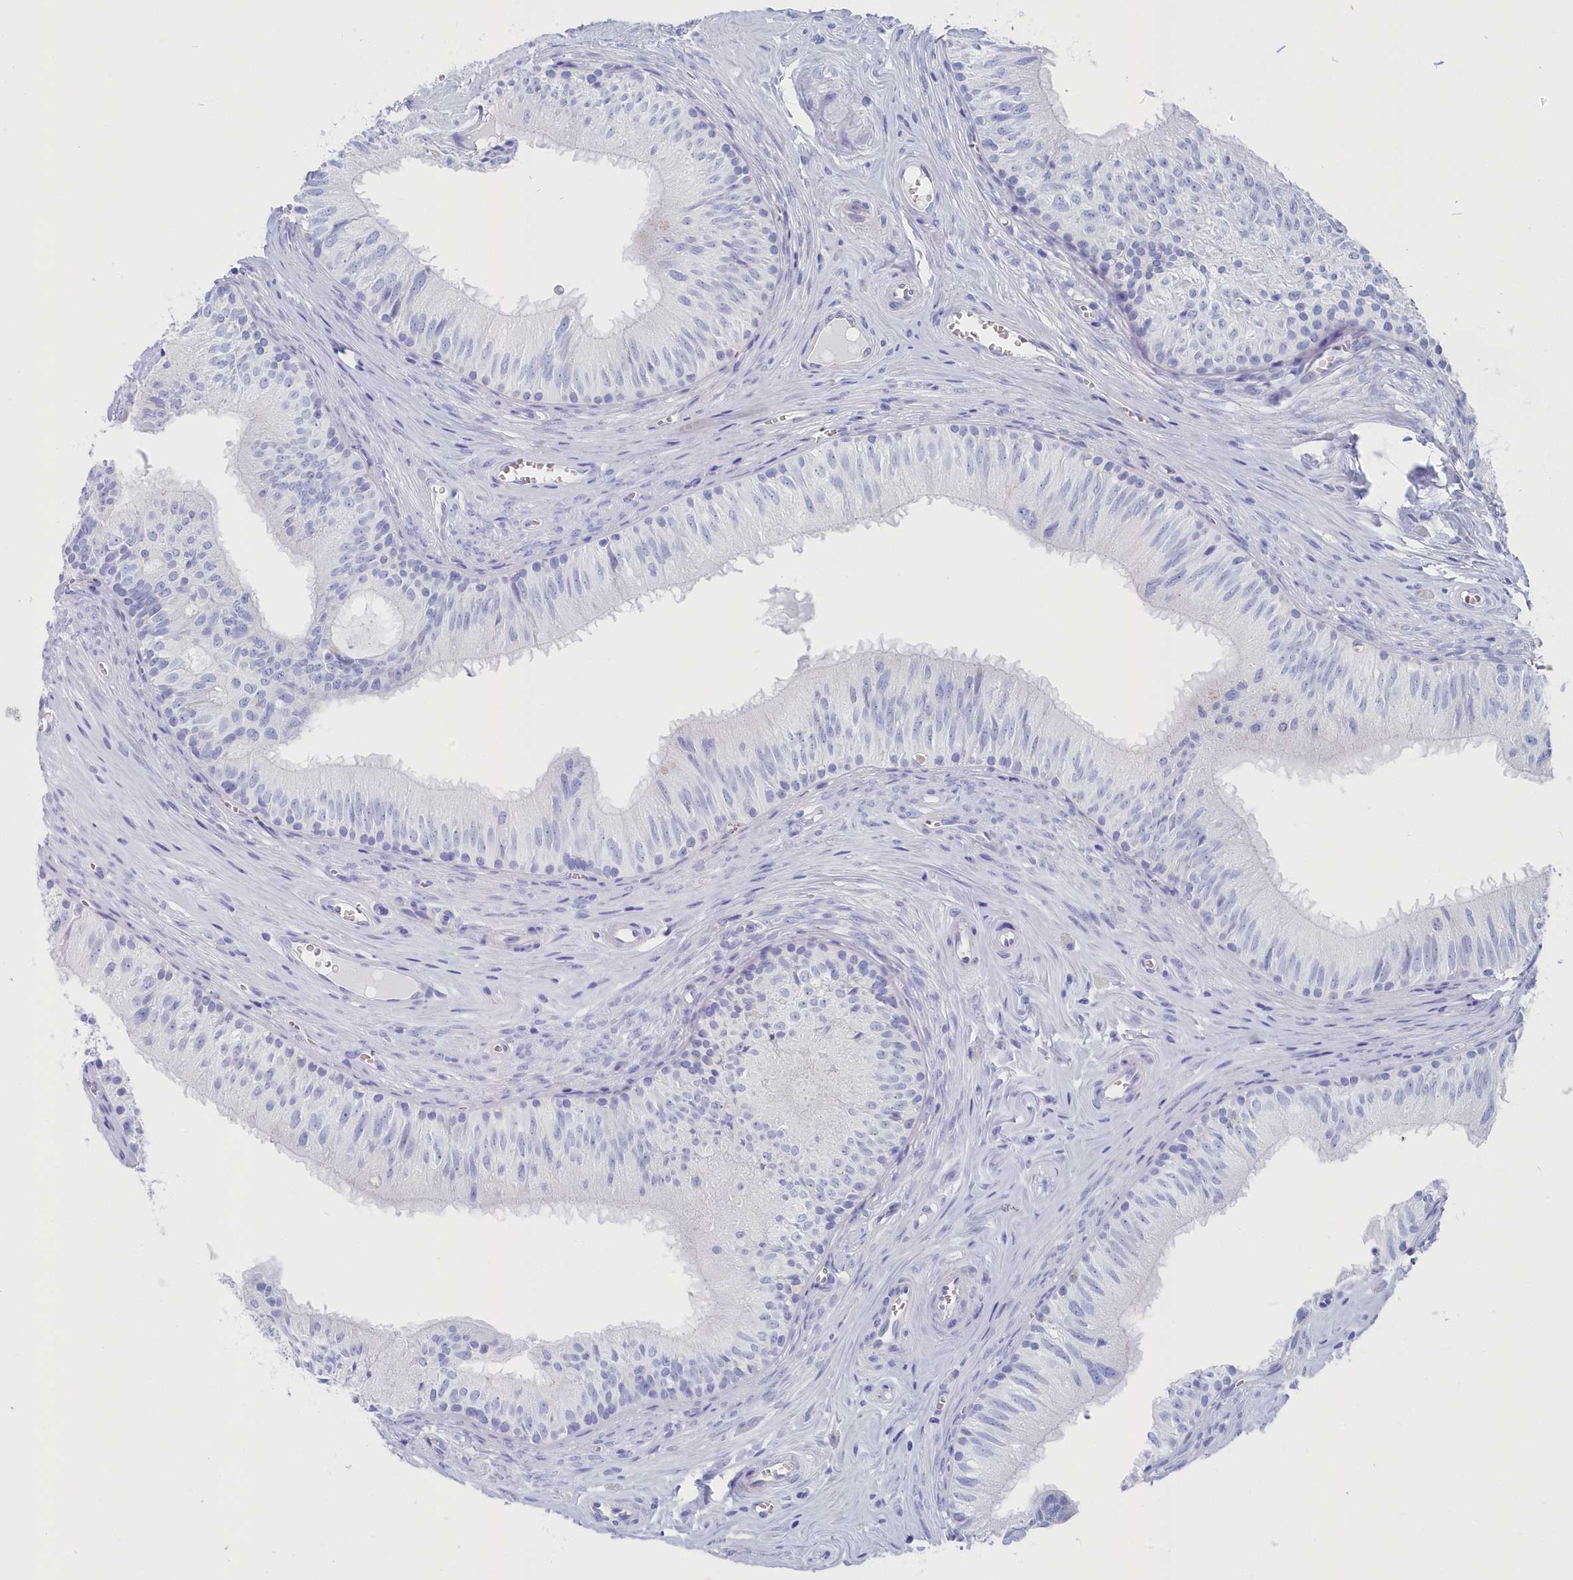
{"staining": {"intensity": "negative", "quantity": "none", "location": "none"}, "tissue": "epididymis", "cell_type": "Glandular cells", "image_type": "normal", "snomed": [{"axis": "morphology", "description": "Normal tissue, NOS"}, {"axis": "topography", "description": "Epididymis"}], "caption": "This is an immunohistochemistry micrograph of unremarkable epididymis. There is no staining in glandular cells.", "gene": "CSNK1G2", "patient": {"sex": "male", "age": 46}}